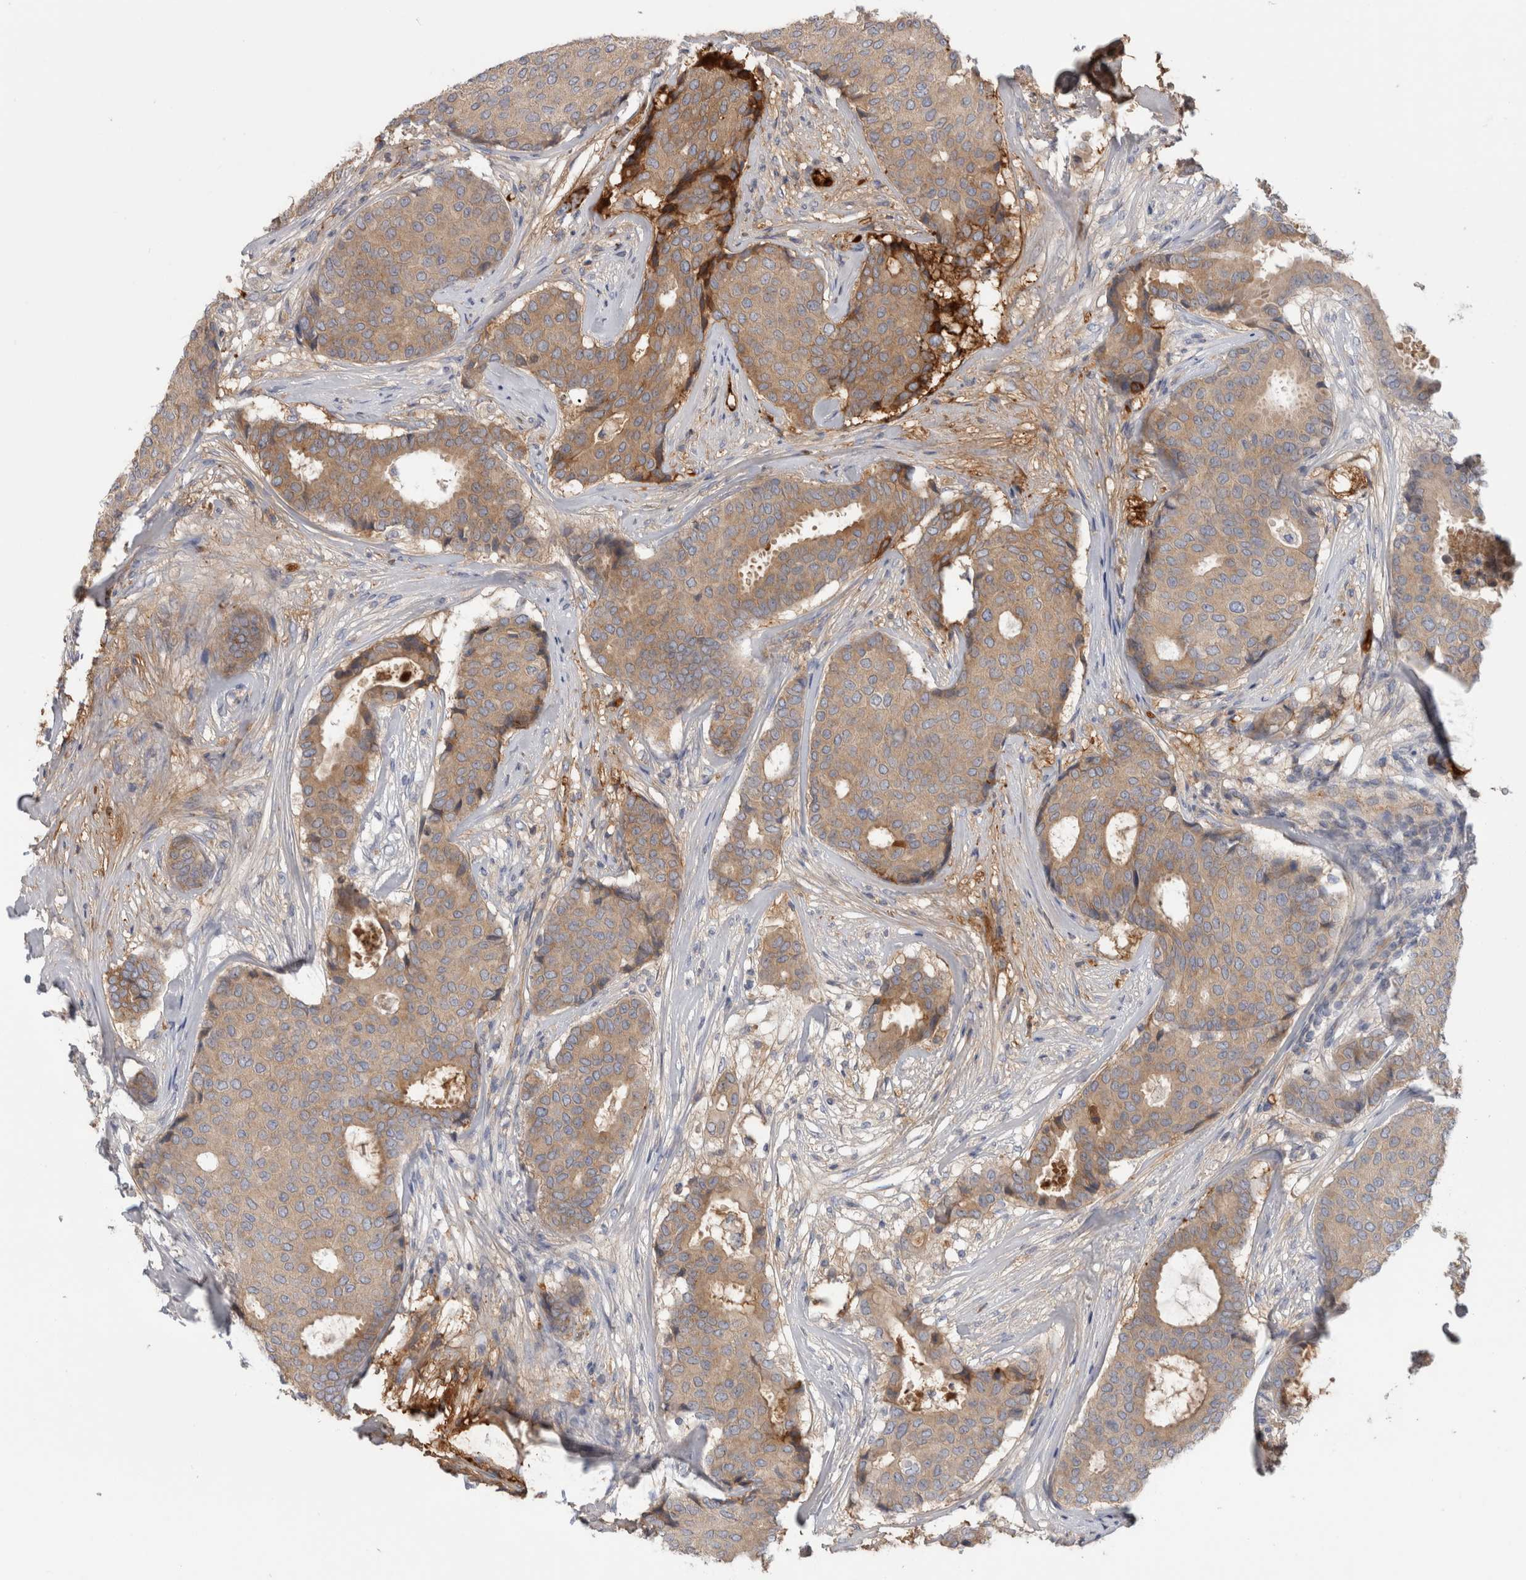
{"staining": {"intensity": "weak", "quantity": "25%-75%", "location": "cytoplasmic/membranous"}, "tissue": "breast cancer", "cell_type": "Tumor cells", "image_type": "cancer", "snomed": [{"axis": "morphology", "description": "Duct carcinoma"}, {"axis": "topography", "description": "Breast"}], "caption": "DAB immunohistochemical staining of human breast cancer (intraductal carcinoma) shows weak cytoplasmic/membranous protein positivity in approximately 25%-75% of tumor cells.", "gene": "TBCE", "patient": {"sex": "female", "age": 75}}